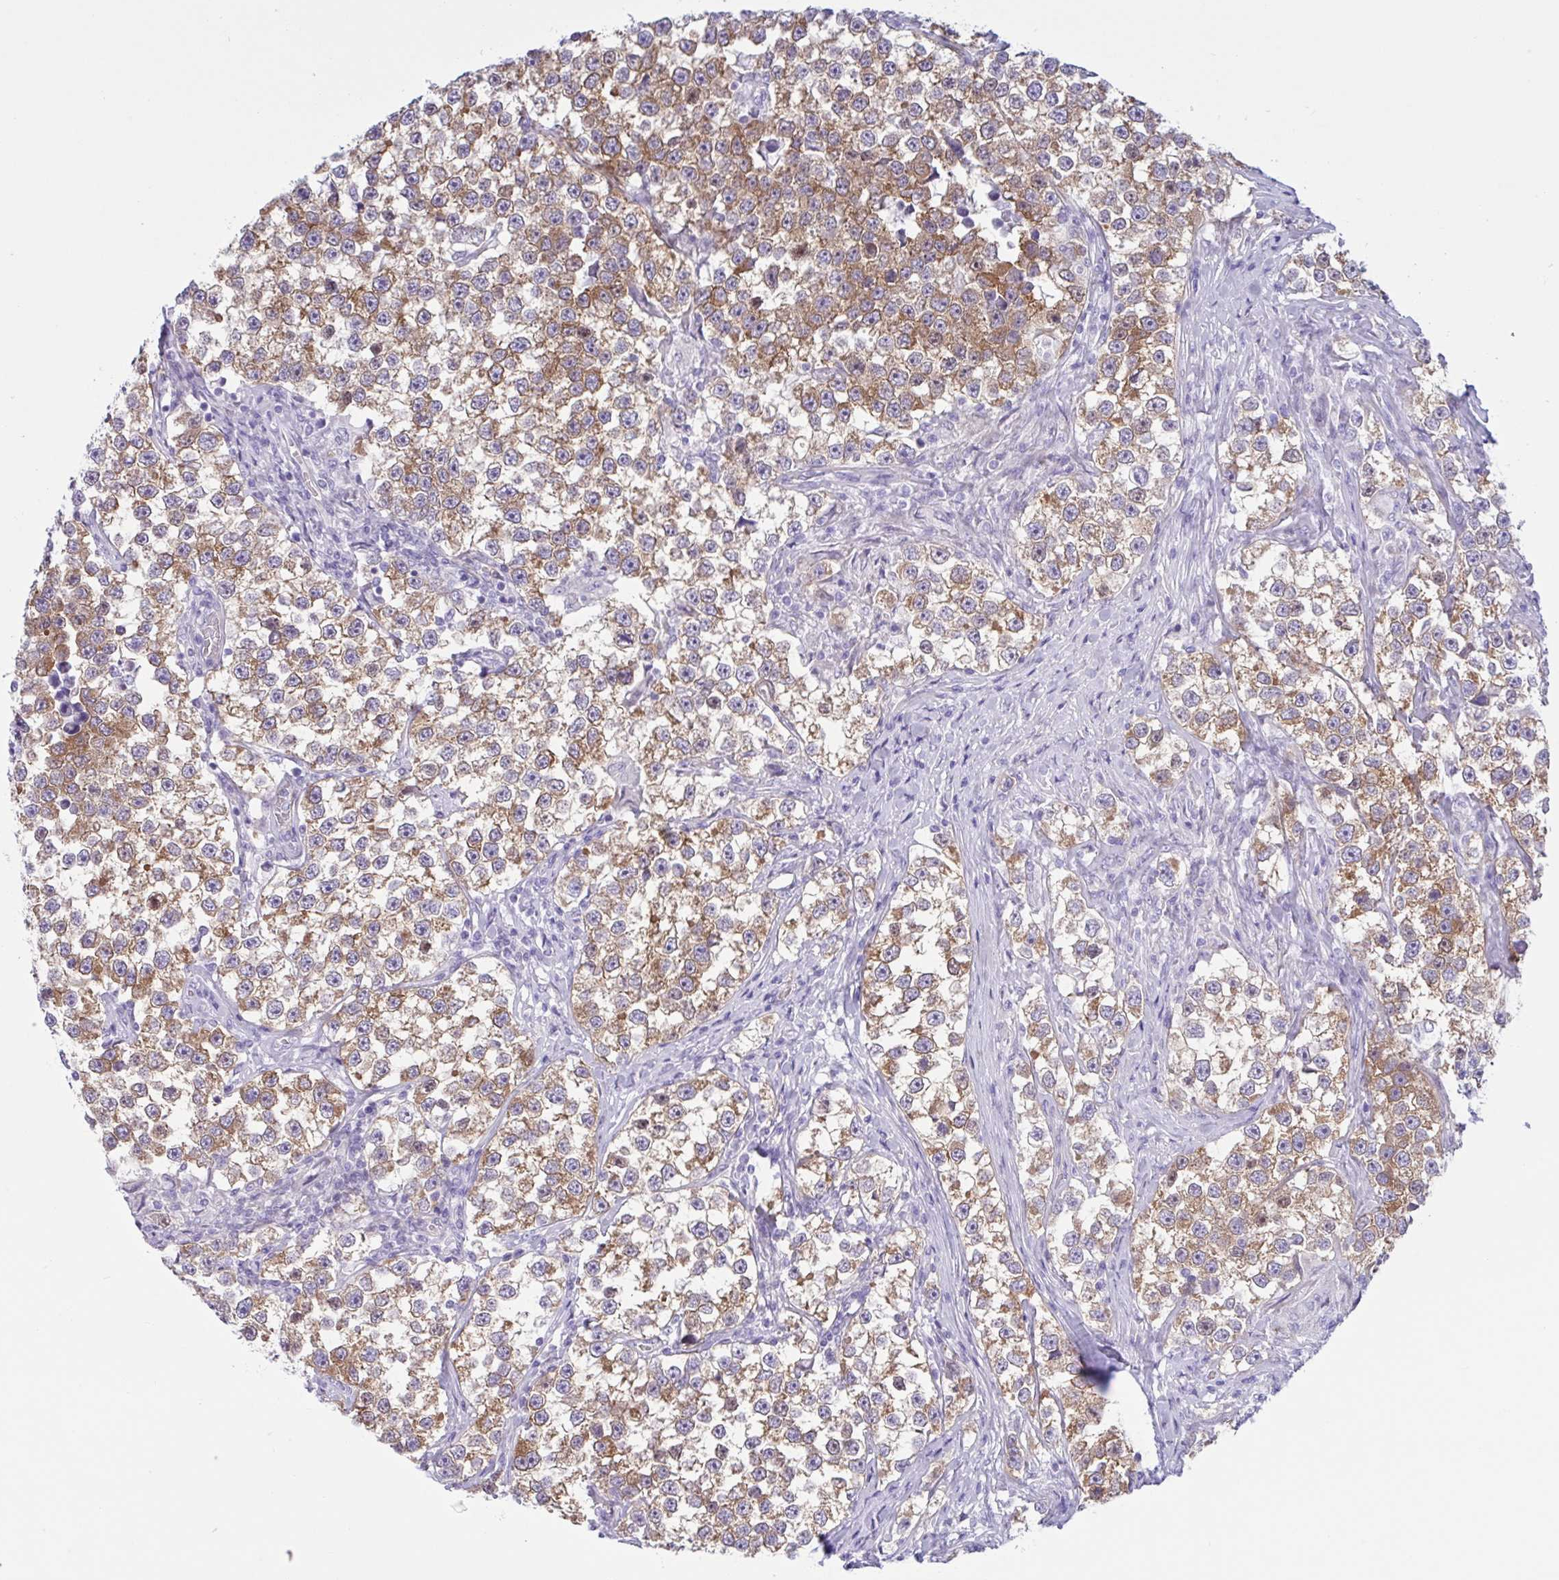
{"staining": {"intensity": "moderate", "quantity": ">75%", "location": "cytoplasmic/membranous"}, "tissue": "testis cancer", "cell_type": "Tumor cells", "image_type": "cancer", "snomed": [{"axis": "morphology", "description": "Seminoma, NOS"}, {"axis": "topography", "description": "Testis"}], "caption": "A photomicrograph showing moderate cytoplasmic/membranous positivity in approximately >75% of tumor cells in seminoma (testis), as visualized by brown immunohistochemical staining.", "gene": "AHCYL2", "patient": {"sex": "male", "age": 46}}